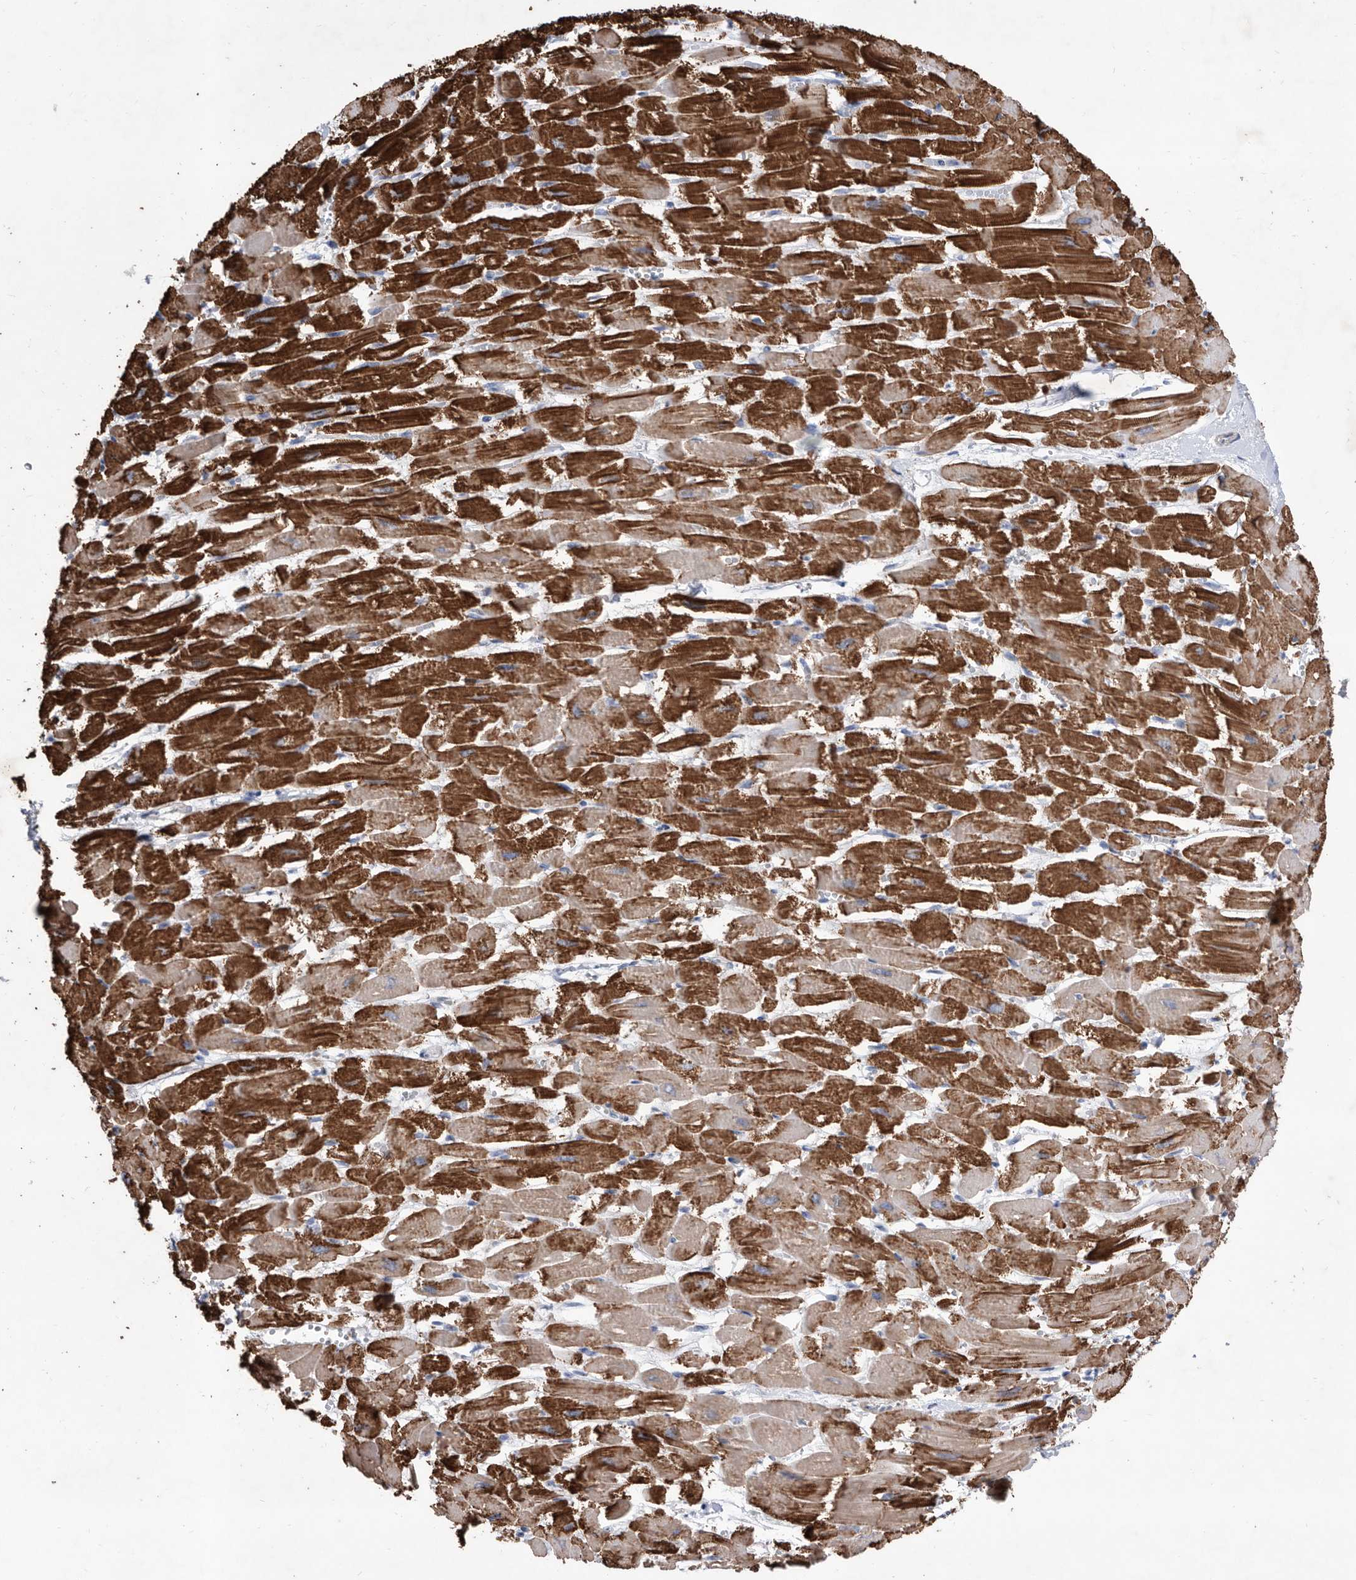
{"staining": {"intensity": "strong", "quantity": "25%-75%", "location": "cytoplasmic/membranous"}, "tissue": "heart muscle", "cell_type": "Cardiomyocytes", "image_type": "normal", "snomed": [{"axis": "morphology", "description": "Normal tissue, NOS"}, {"axis": "topography", "description": "Heart"}], "caption": "About 25%-75% of cardiomyocytes in unremarkable heart muscle exhibit strong cytoplasmic/membranous protein positivity as visualized by brown immunohistochemical staining.", "gene": "ATP13A3", "patient": {"sex": "male", "age": 54}}